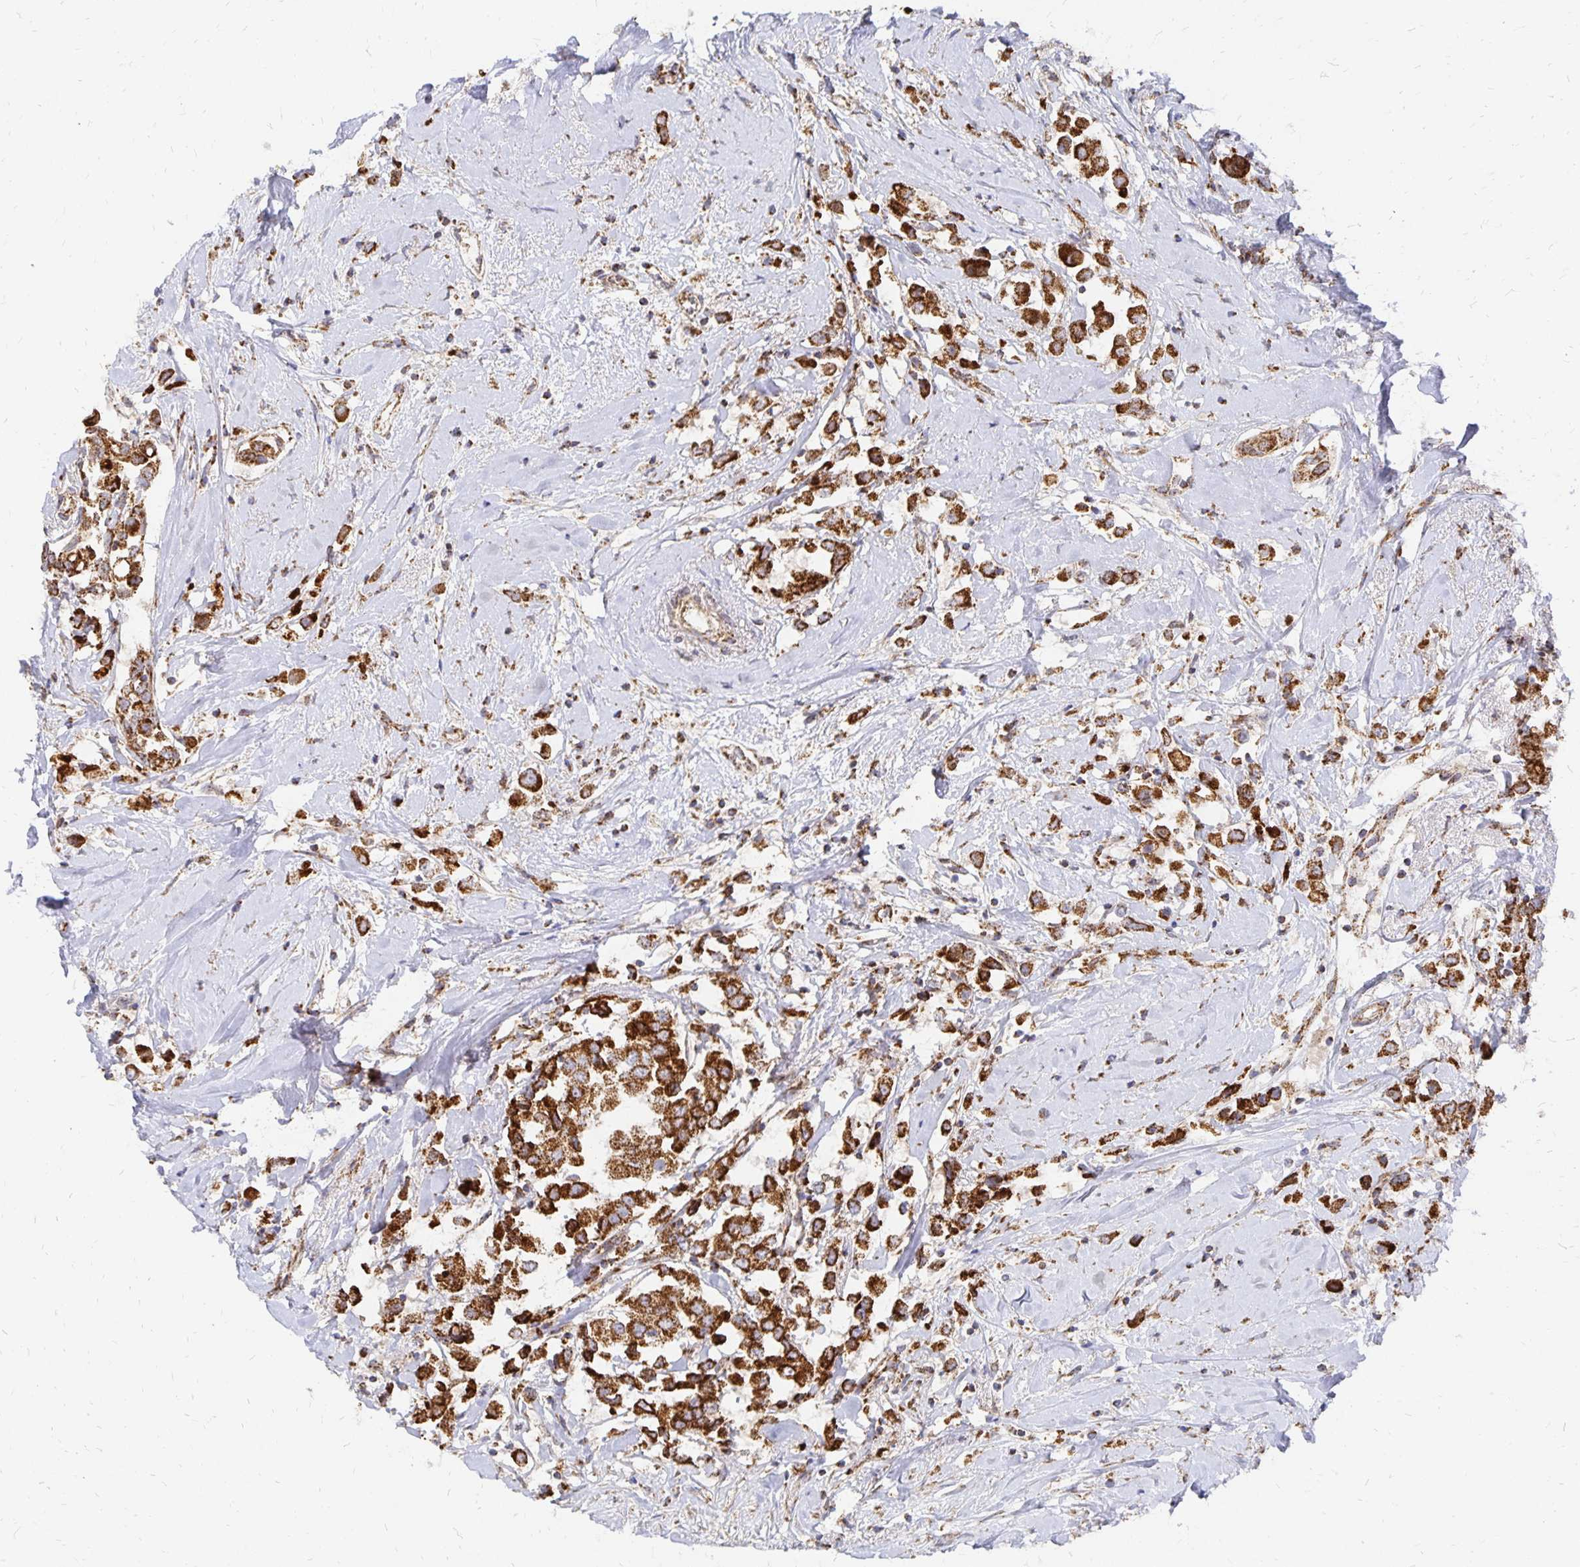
{"staining": {"intensity": "strong", "quantity": ">75%", "location": "cytoplasmic/membranous"}, "tissue": "breast cancer", "cell_type": "Tumor cells", "image_type": "cancer", "snomed": [{"axis": "morphology", "description": "Duct carcinoma"}, {"axis": "topography", "description": "Breast"}], "caption": "A micrograph of human breast cancer stained for a protein reveals strong cytoplasmic/membranous brown staining in tumor cells. The staining was performed using DAB to visualize the protein expression in brown, while the nuclei were stained in blue with hematoxylin (Magnification: 20x).", "gene": "STOML2", "patient": {"sex": "female", "age": 61}}